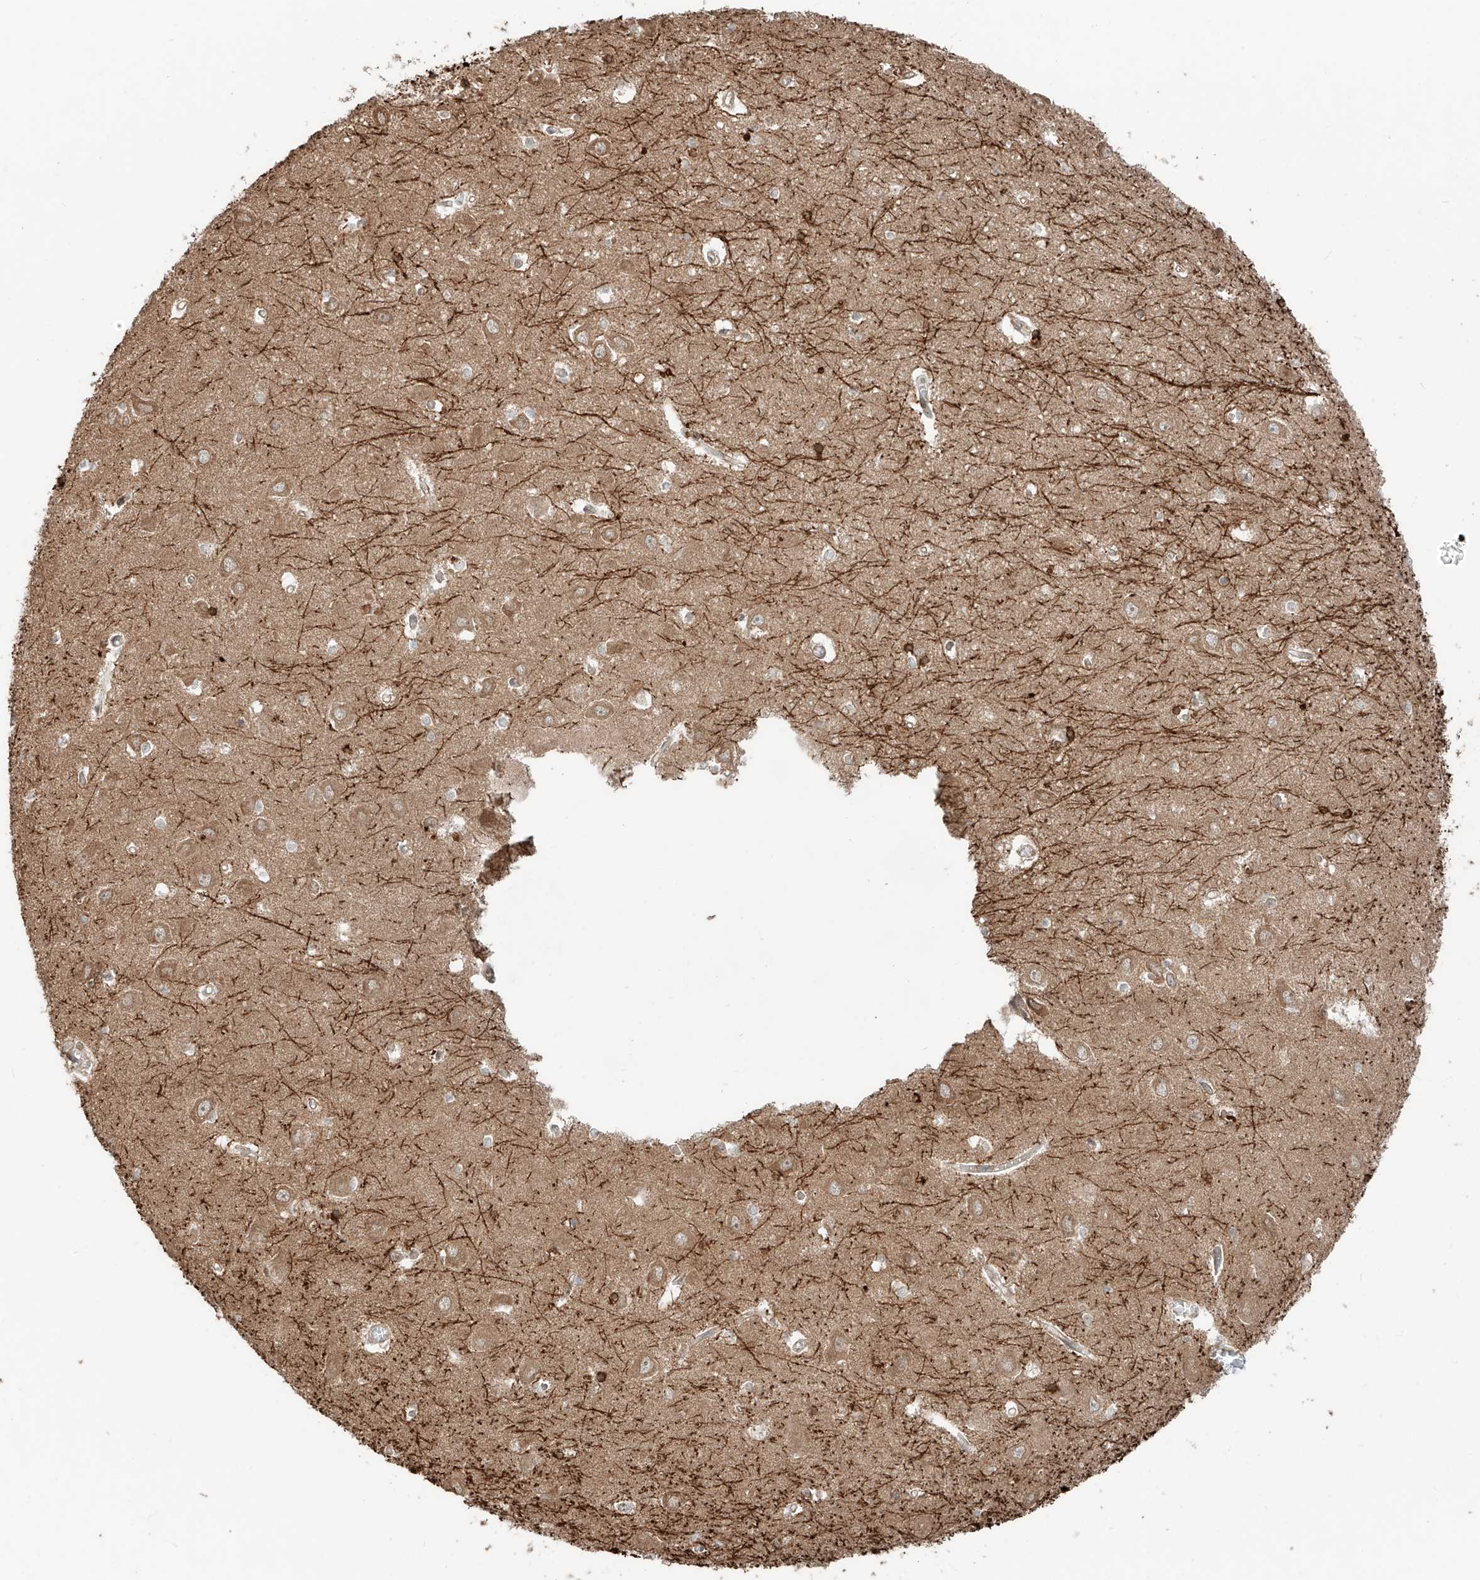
{"staining": {"intensity": "negative", "quantity": "none", "location": "none"}, "tissue": "hippocampus", "cell_type": "Glial cells", "image_type": "normal", "snomed": [{"axis": "morphology", "description": "Normal tissue, NOS"}, {"axis": "topography", "description": "Hippocampus"}], "caption": "An immunohistochemistry photomicrograph of normal hippocampus is shown. There is no staining in glial cells of hippocampus.", "gene": "CEP162", "patient": {"sex": "male", "age": 70}}